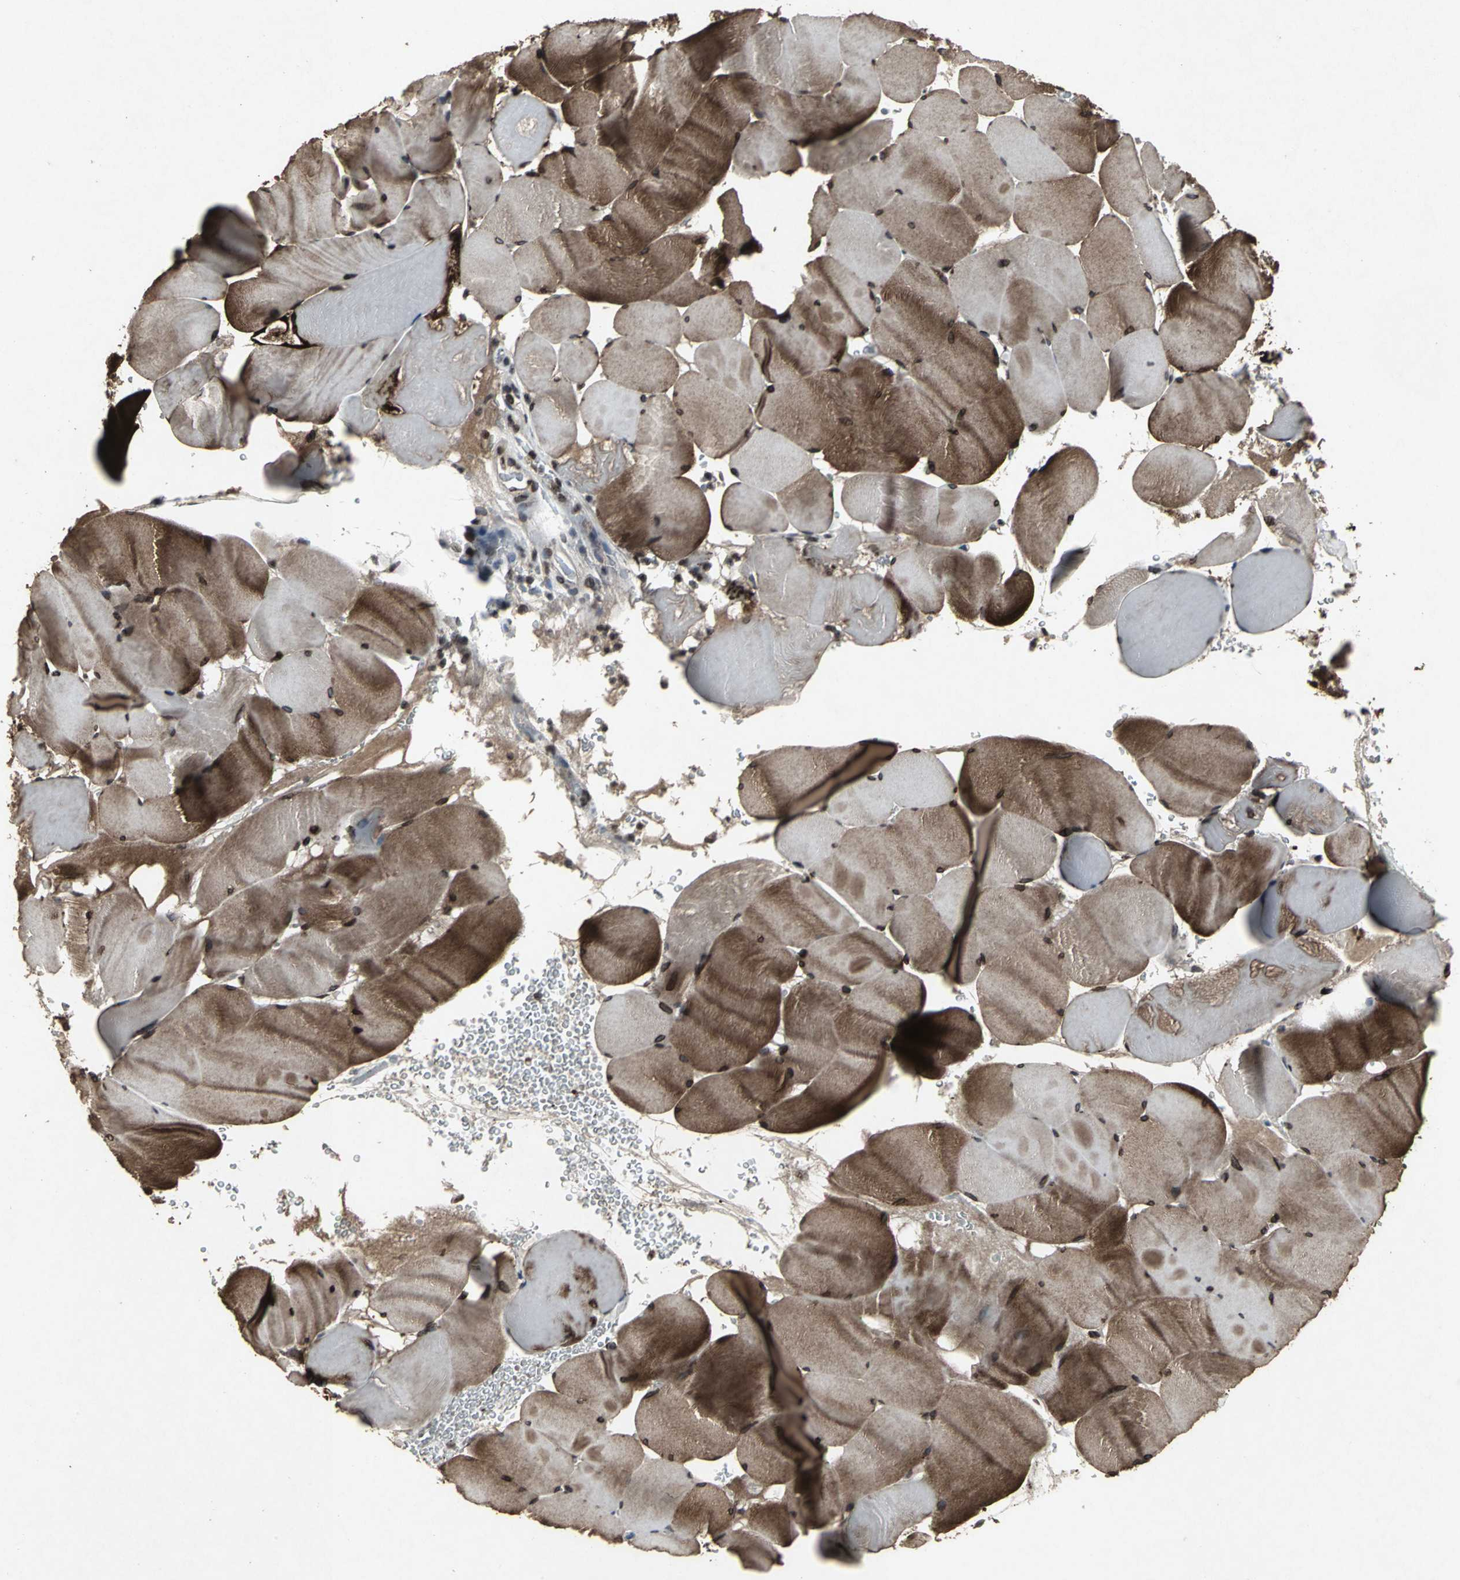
{"staining": {"intensity": "strong", "quantity": ">75%", "location": "cytoplasmic/membranous,nuclear"}, "tissue": "skeletal muscle", "cell_type": "Myocytes", "image_type": "normal", "snomed": [{"axis": "morphology", "description": "Normal tissue, NOS"}, {"axis": "topography", "description": "Skeletal muscle"}], "caption": "Protein staining by immunohistochemistry (IHC) exhibits strong cytoplasmic/membranous,nuclear positivity in approximately >75% of myocytes in benign skeletal muscle.", "gene": "SH2B3", "patient": {"sex": "male", "age": 62}}